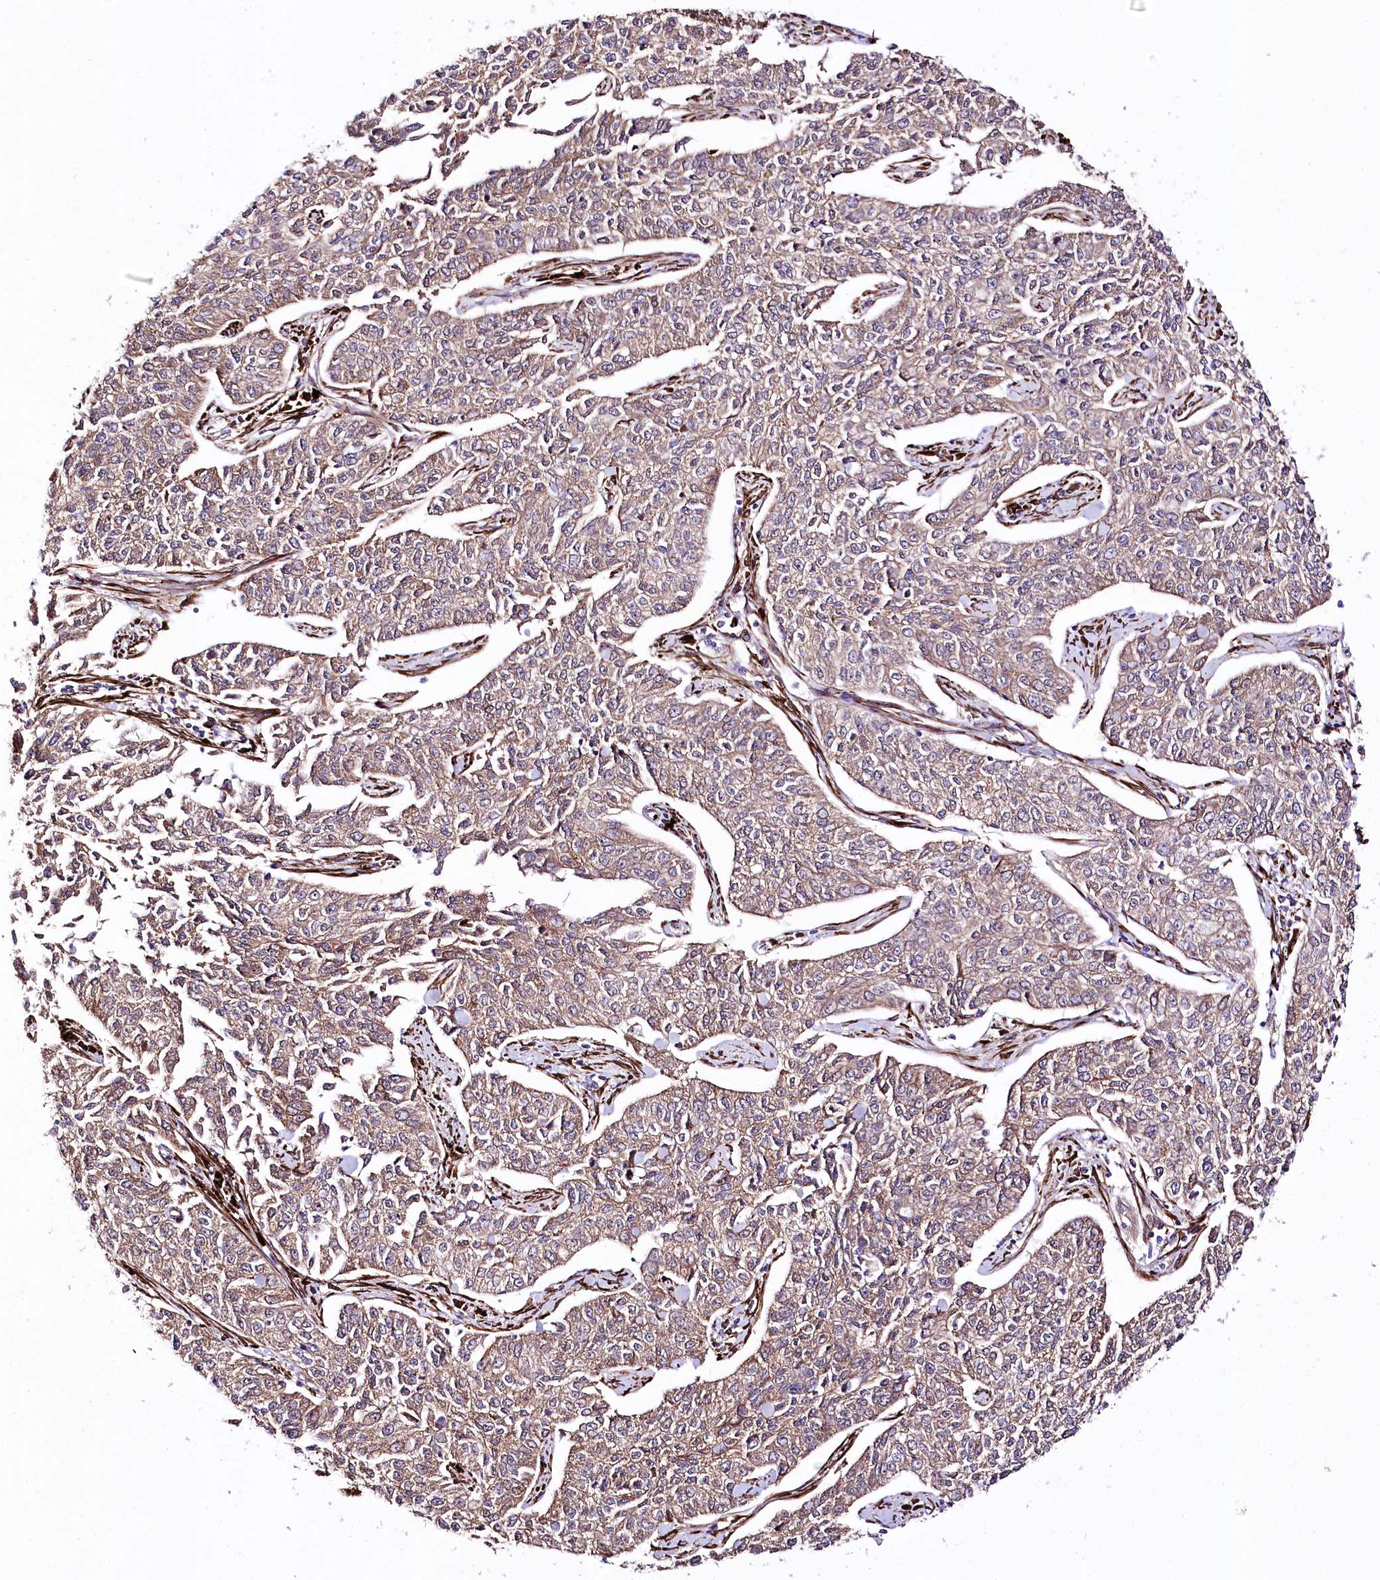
{"staining": {"intensity": "weak", "quantity": ">75%", "location": "cytoplasmic/membranous"}, "tissue": "cervical cancer", "cell_type": "Tumor cells", "image_type": "cancer", "snomed": [{"axis": "morphology", "description": "Squamous cell carcinoma, NOS"}, {"axis": "topography", "description": "Cervix"}], "caption": "Brown immunohistochemical staining in human cervical cancer (squamous cell carcinoma) demonstrates weak cytoplasmic/membranous positivity in approximately >75% of tumor cells.", "gene": "WWC1", "patient": {"sex": "female", "age": 35}}